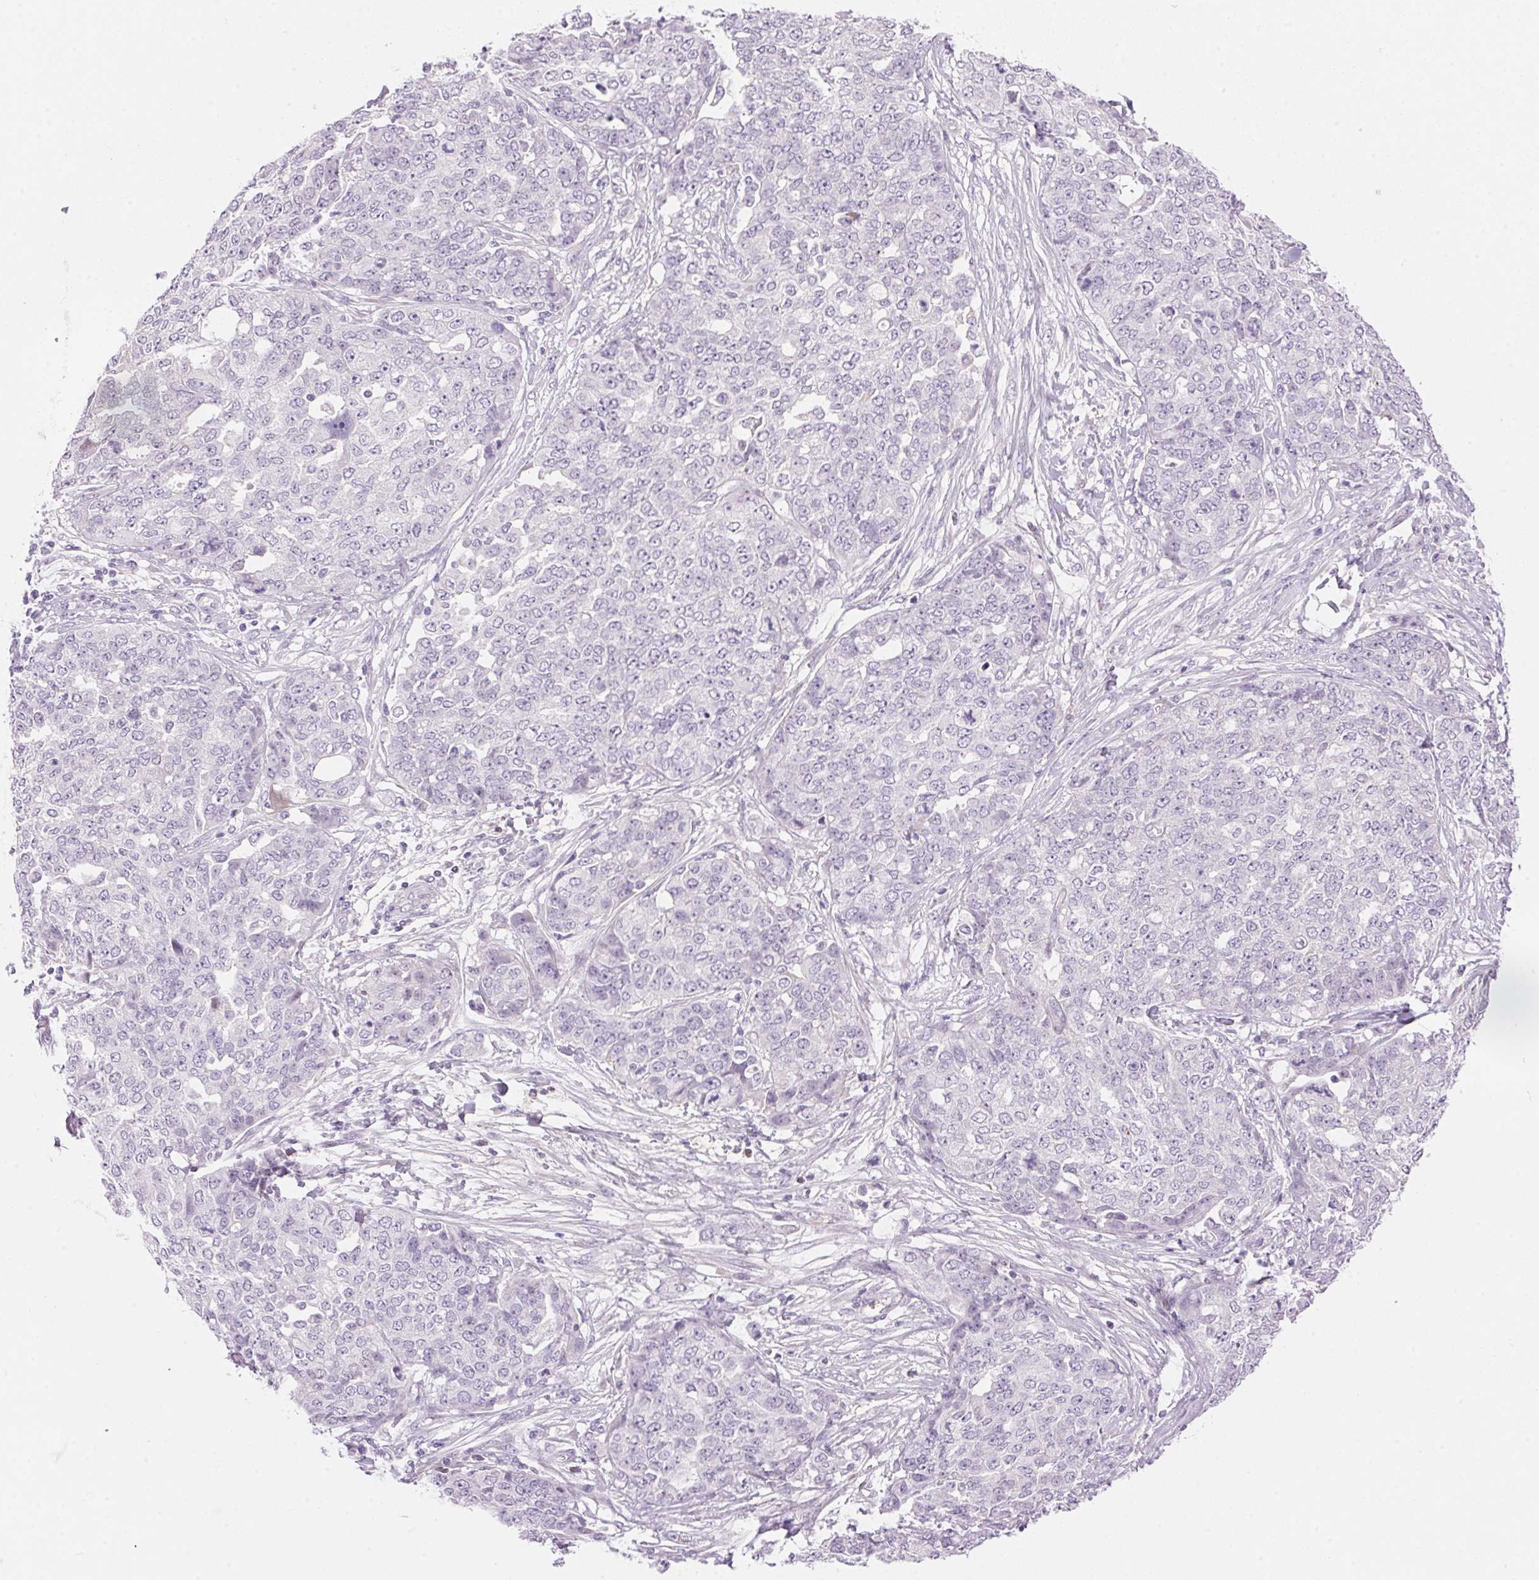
{"staining": {"intensity": "negative", "quantity": "none", "location": "none"}, "tissue": "ovarian cancer", "cell_type": "Tumor cells", "image_type": "cancer", "snomed": [{"axis": "morphology", "description": "Cystadenocarcinoma, serous, NOS"}, {"axis": "topography", "description": "Soft tissue"}, {"axis": "topography", "description": "Ovary"}], "caption": "Immunohistochemical staining of human ovarian cancer (serous cystadenocarcinoma) reveals no significant staining in tumor cells.", "gene": "TEKT1", "patient": {"sex": "female", "age": 57}}